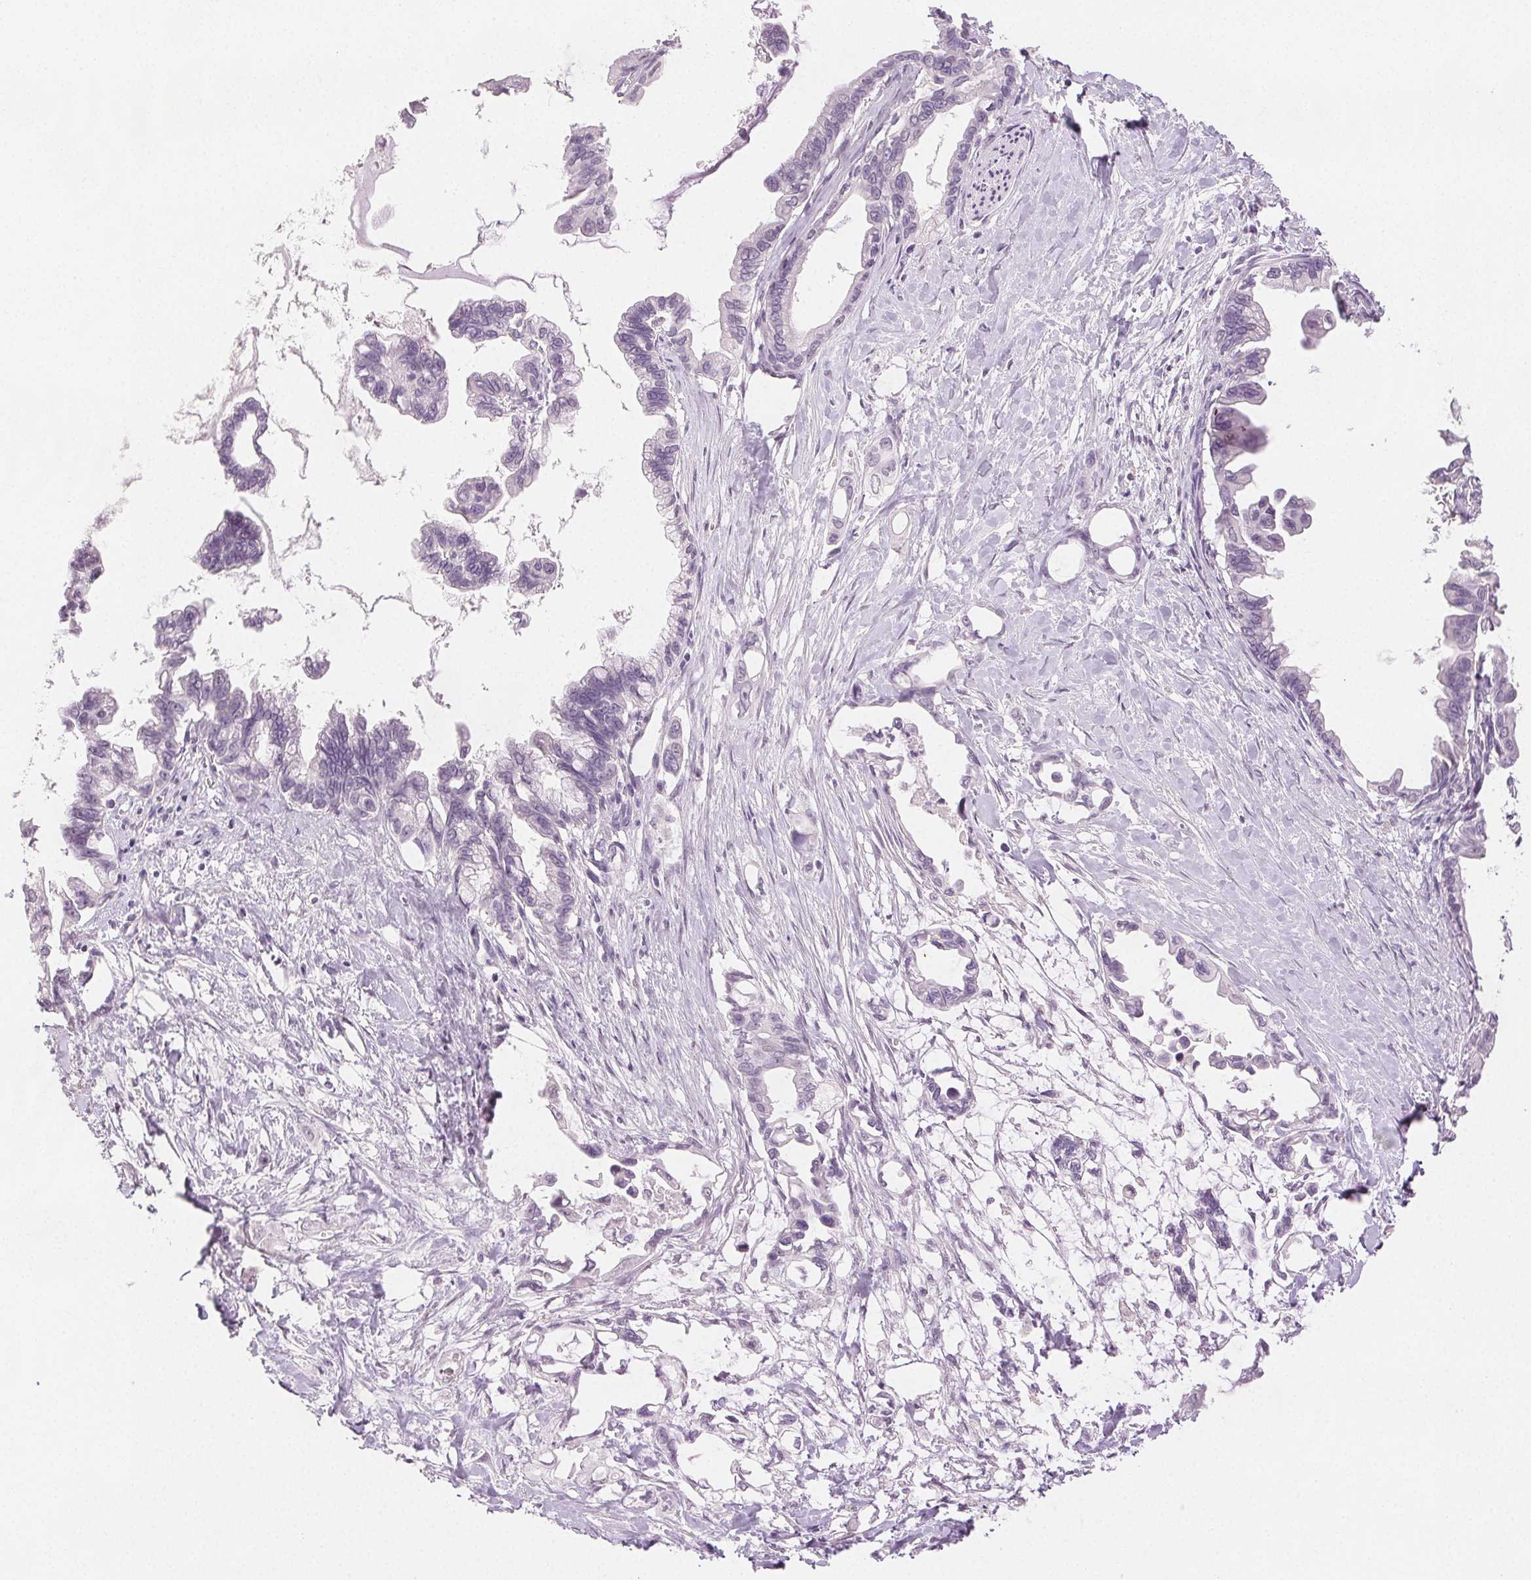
{"staining": {"intensity": "negative", "quantity": "none", "location": "none"}, "tissue": "pancreatic cancer", "cell_type": "Tumor cells", "image_type": "cancer", "snomed": [{"axis": "morphology", "description": "Adenocarcinoma, NOS"}, {"axis": "topography", "description": "Pancreas"}], "caption": "Human adenocarcinoma (pancreatic) stained for a protein using immunohistochemistry (IHC) exhibits no staining in tumor cells.", "gene": "SCGN", "patient": {"sex": "male", "age": 61}}